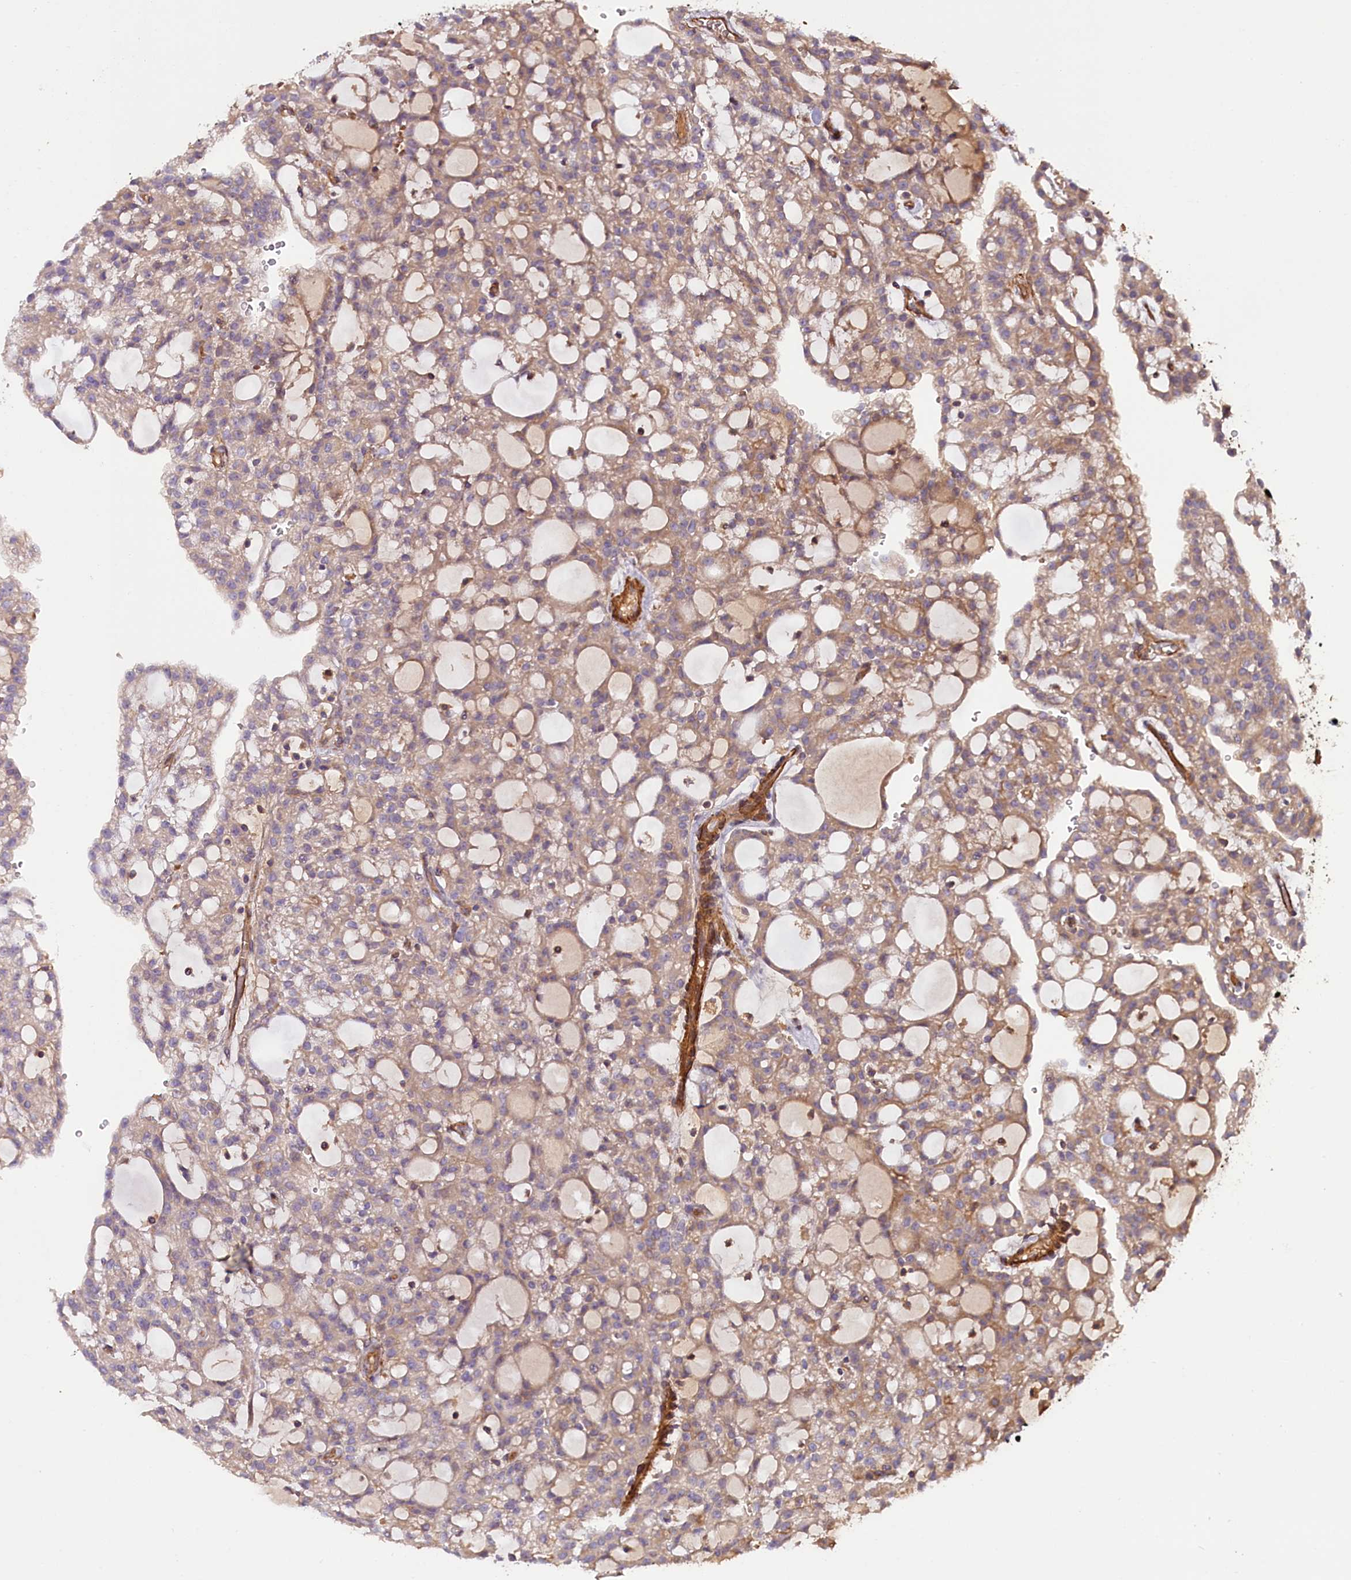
{"staining": {"intensity": "weak", "quantity": "25%-75%", "location": "cytoplasmic/membranous"}, "tissue": "renal cancer", "cell_type": "Tumor cells", "image_type": "cancer", "snomed": [{"axis": "morphology", "description": "Adenocarcinoma, NOS"}, {"axis": "topography", "description": "Kidney"}], "caption": "Renal adenocarcinoma stained with a brown dye exhibits weak cytoplasmic/membranous positive expression in approximately 25%-75% of tumor cells.", "gene": "FUZ", "patient": {"sex": "male", "age": 63}}